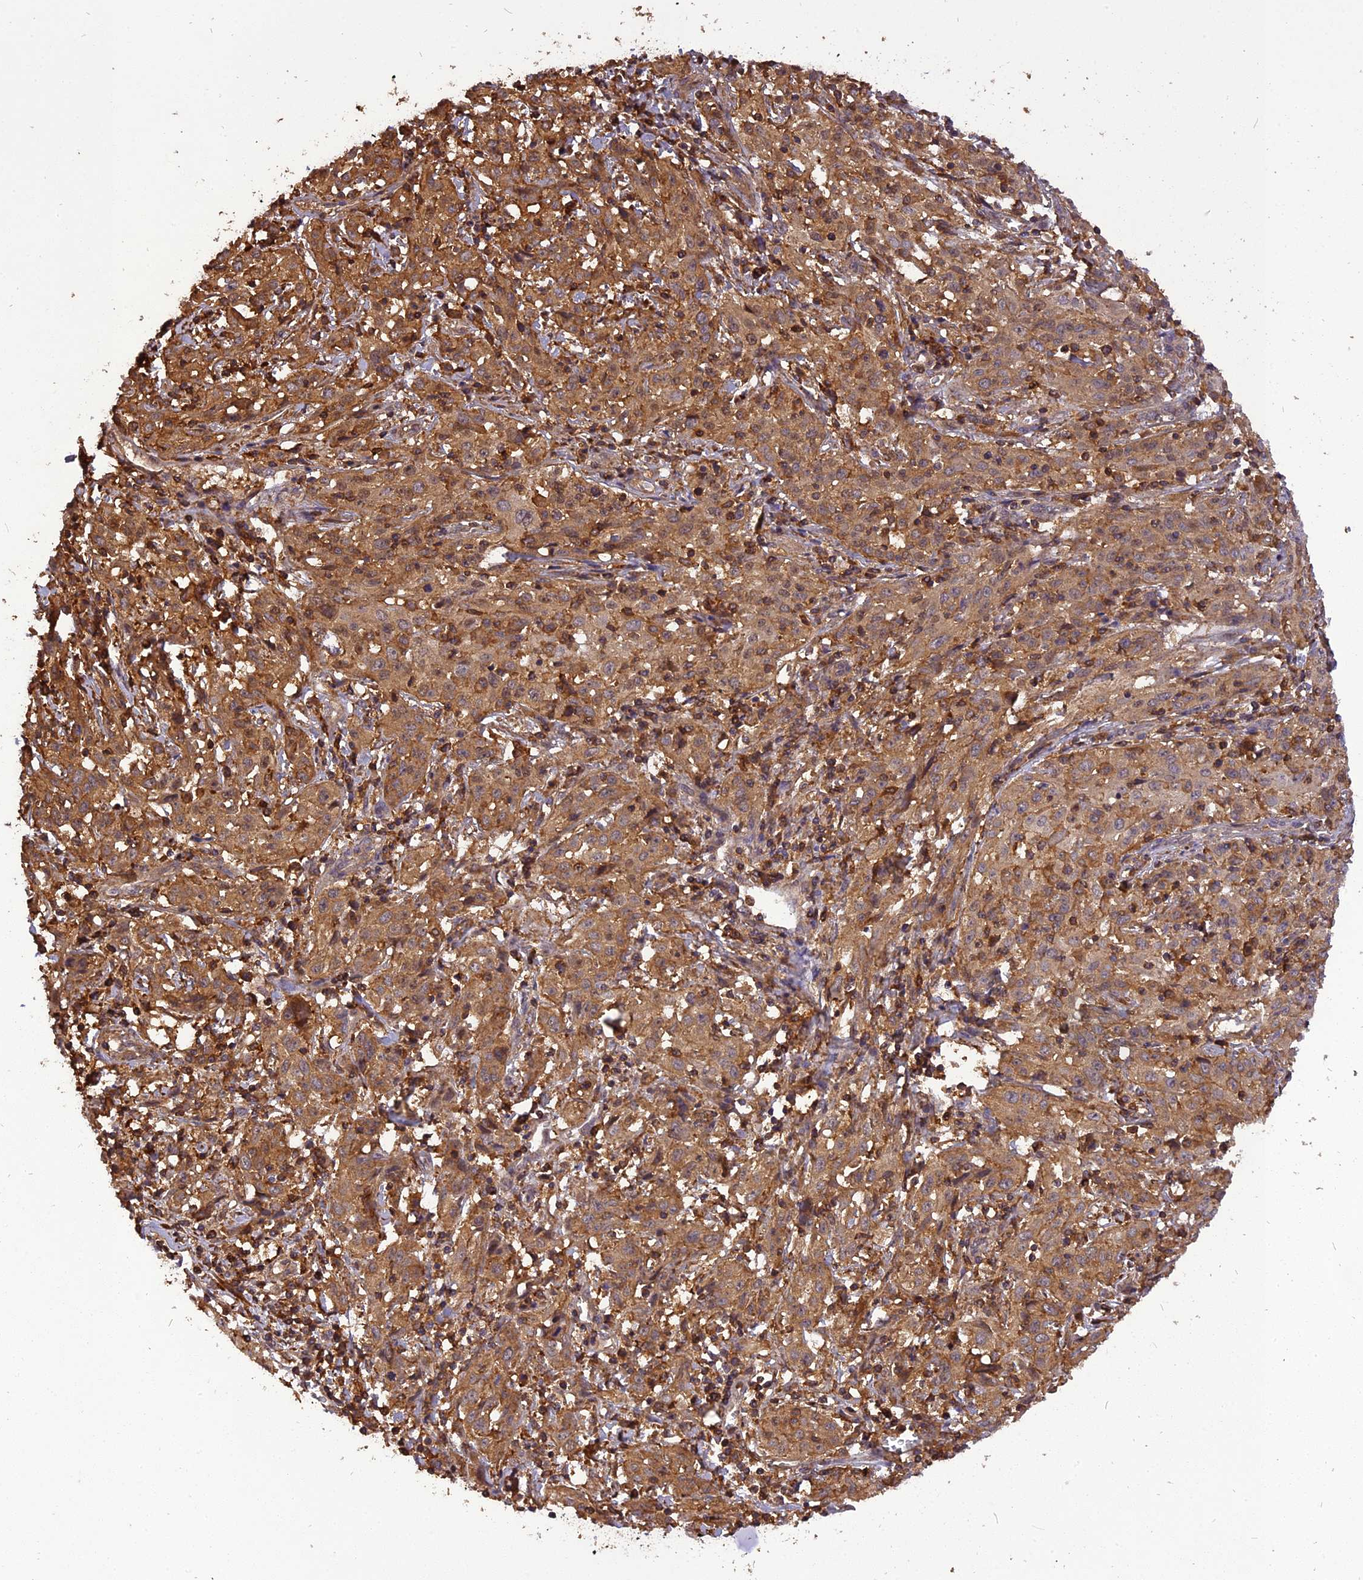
{"staining": {"intensity": "moderate", "quantity": ">75%", "location": "cytoplasmic/membranous"}, "tissue": "cervical cancer", "cell_type": "Tumor cells", "image_type": "cancer", "snomed": [{"axis": "morphology", "description": "Squamous cell carcinoma, NOS"}, {"axis": "topography", "description": "Cervix"}], "caption": "About >75% of tumor cells in human cervical cancer (squamous cell carcinoma) exhibit moderate cytoplasmic/membranous protein staining as visualized by brown immunohistochemical staining.", "gene": "STOML1", "patient": {"sex": "female", "age": 57}}